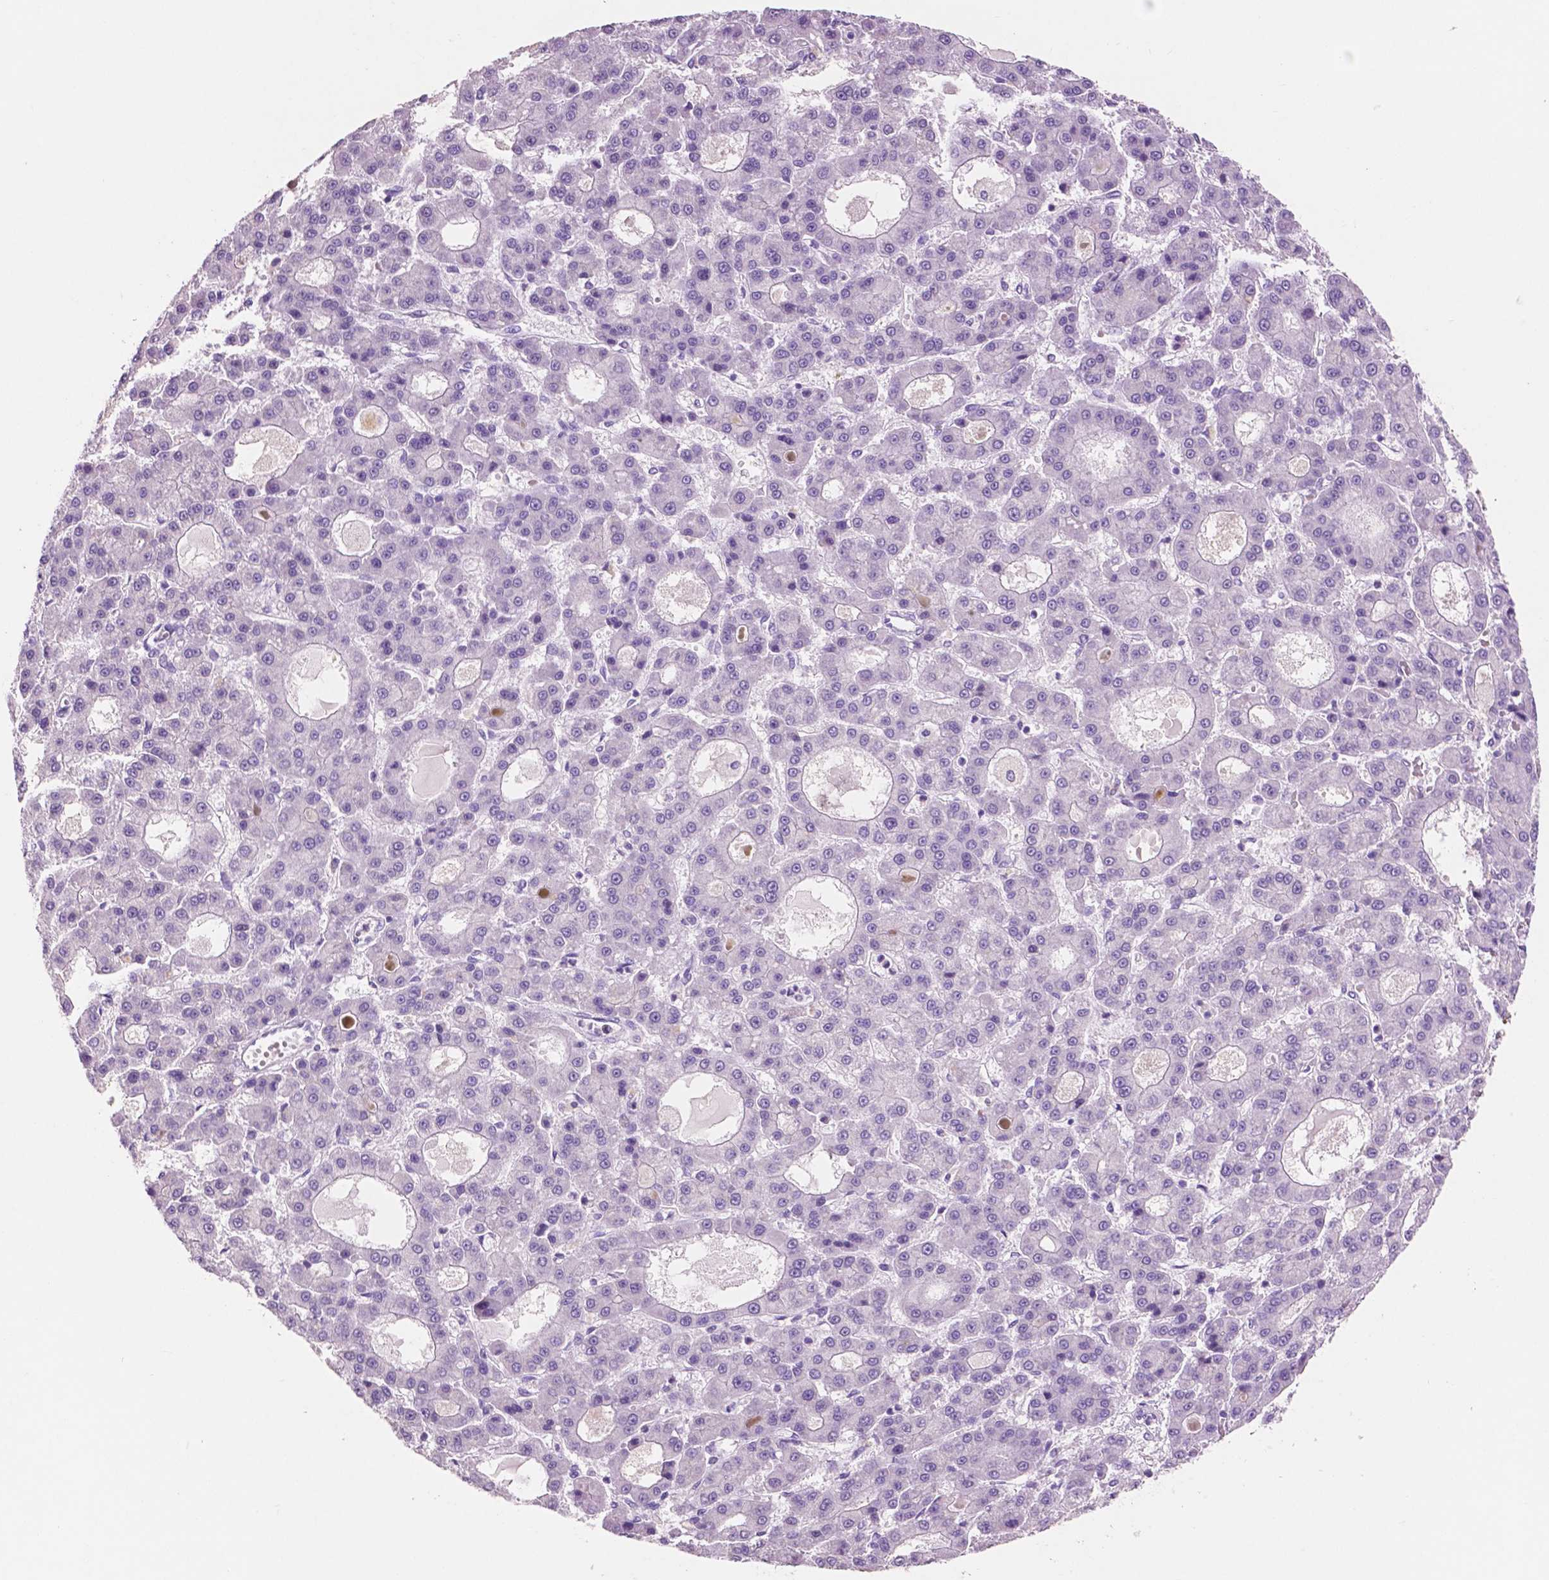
{"staining": {"intensity": "negative", "quantity": "none", "location": "none"}, "tissue": "liver cancer", "cell_type": "Tumor cells", "image_type": "cancer", "snomed": [{"axis": "morphology", "description": "Carcinoma, Hepatocellular, NOS"}, {"axis": "topography", "description": "Liver"}], "caption": "High power microscopy photomicrograph of an IHC histopathology image of liver cancer, revealing no significant expression in tumor cells.", "gene": "IDO1", "patient": {"sex": "male", "age": 70}}